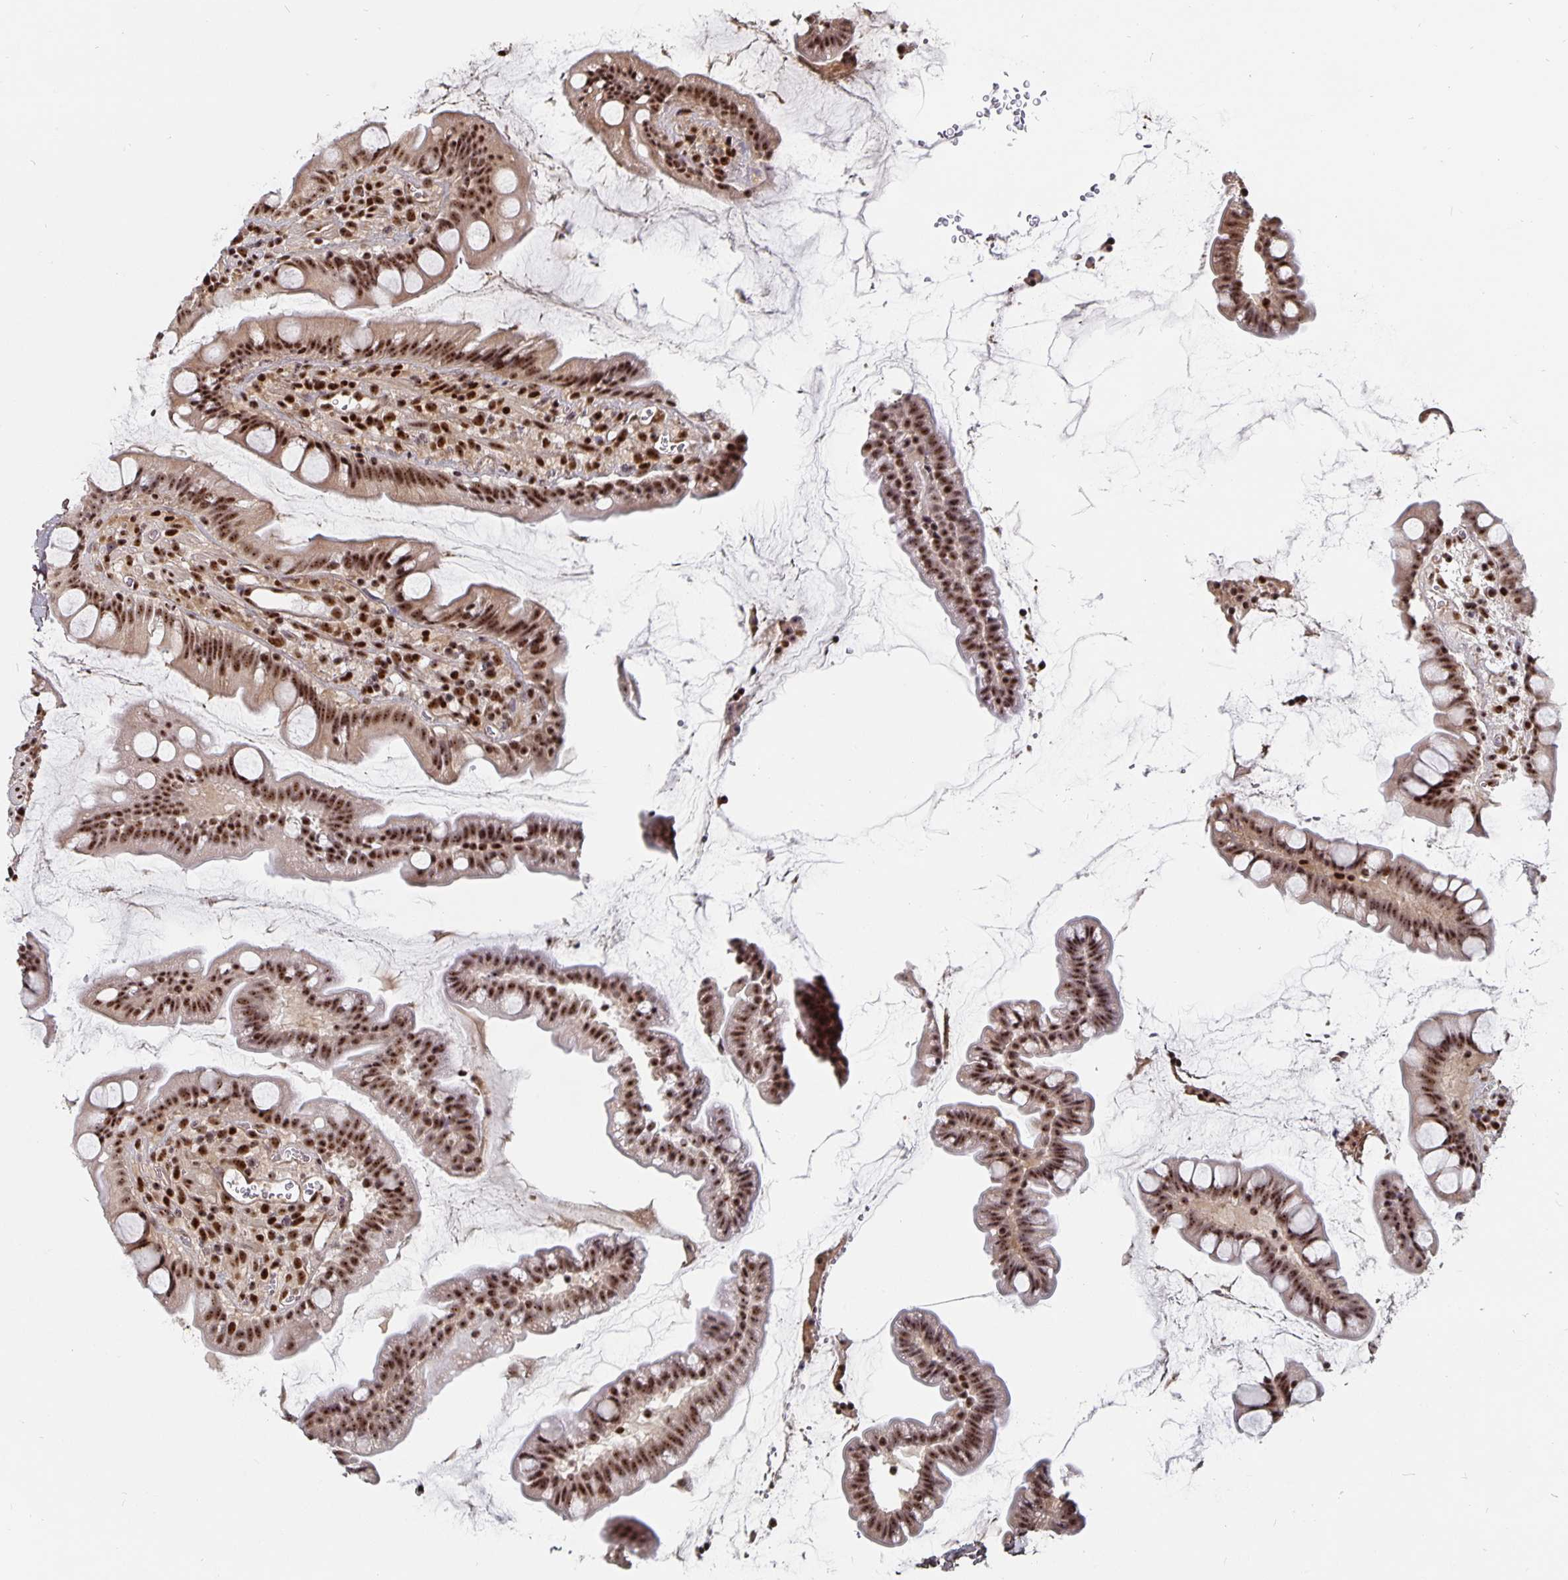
{"staining": {"intensity": "strong", "quantity": ">75%", "location": "nuclear"}, "tissue": "small intestine", "cell_type": "Glandular cells", "image_type": "normal", "snomed": [{"axis": "morphology", "description": "Normal tissue, NOS"}, {"axis": "topography", "description": "Small intestine"}], "caption": "An image of small intestine stained for a protein demonstrates strong nuclear brown staining in glandular cells.", "gene": "LAS1L", "patient": {"sex": "male", "age": 70}}